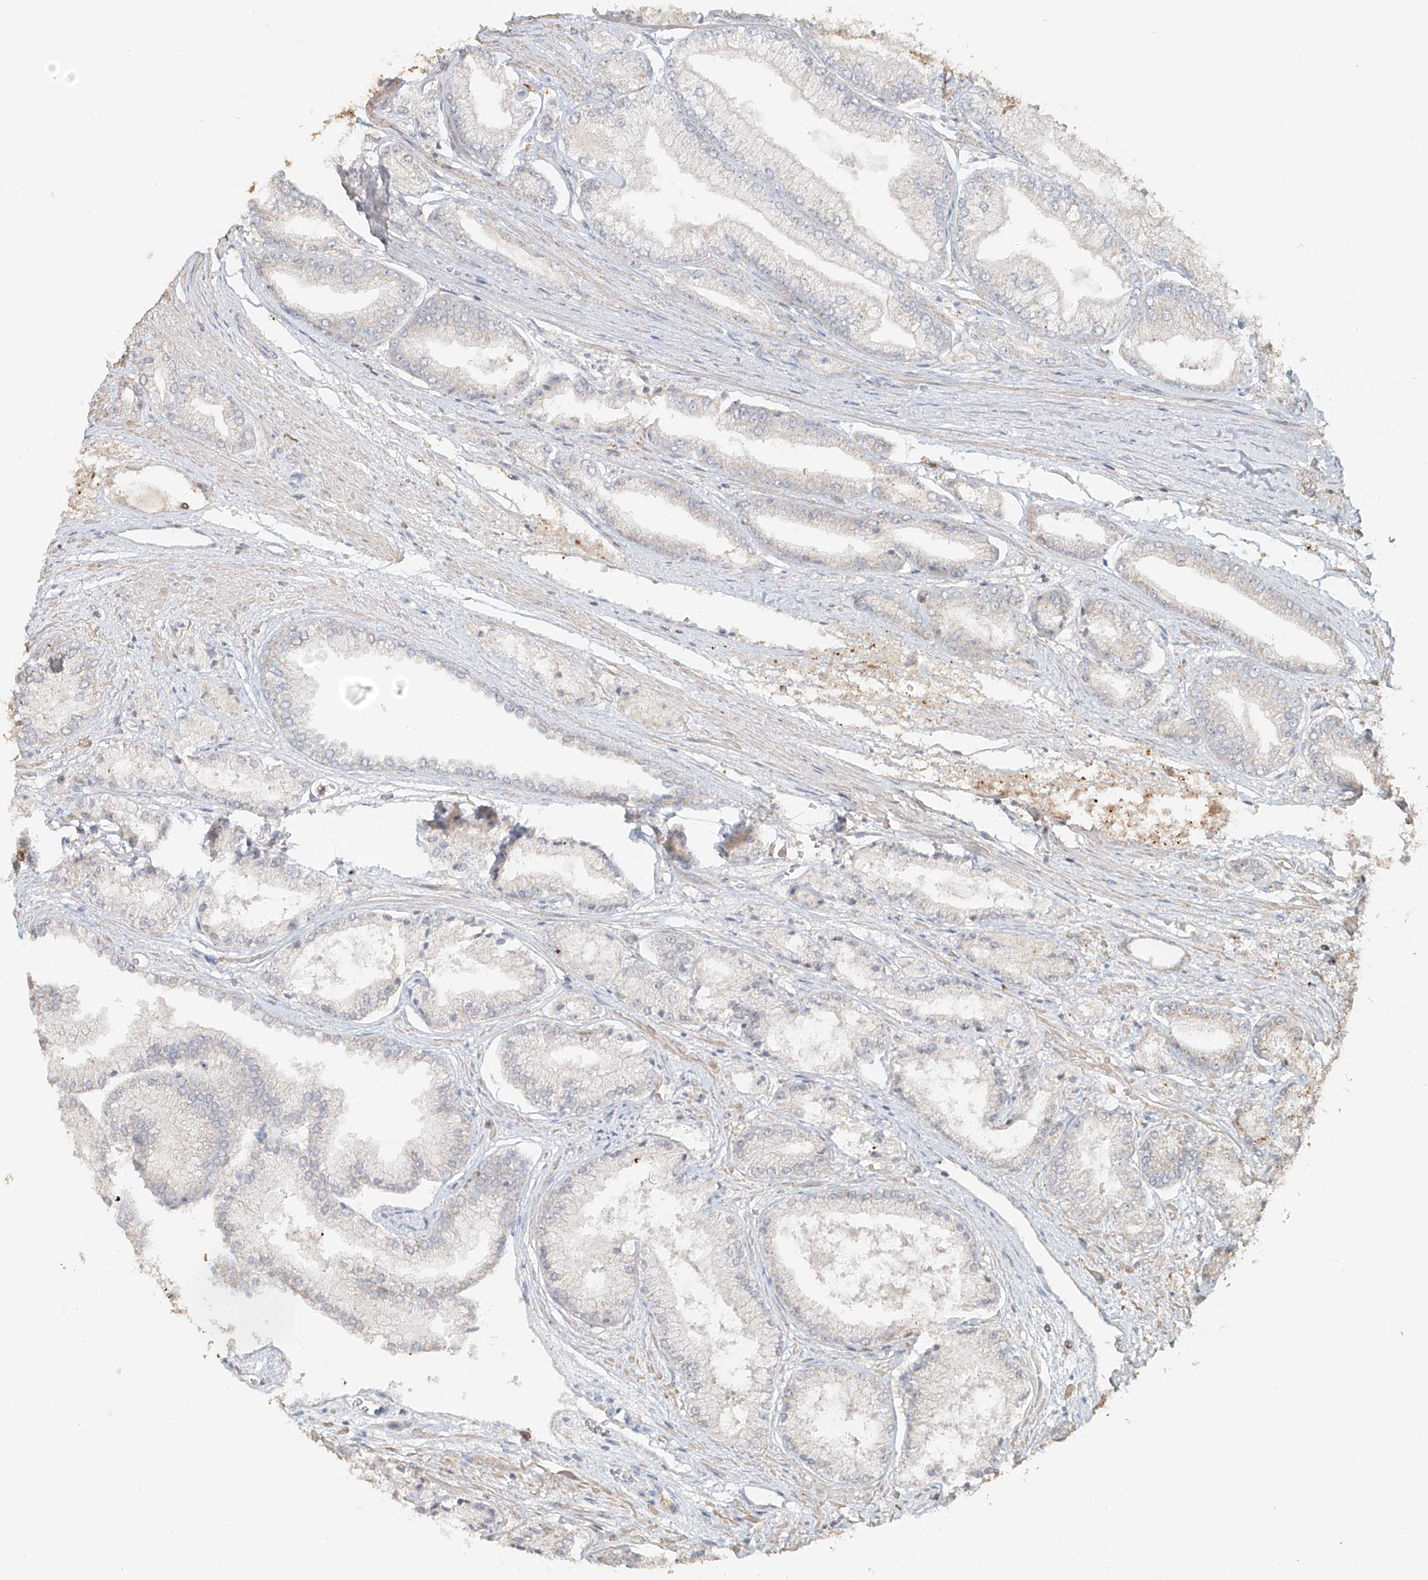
{"staining": {"intensity": "negative", "quantity": "none", "location": "none"}, "tissue": "prostate cancer", "cell_type": "Tumor cells", "image_type": "cancer", "snomed": [{"axis": "morphology", "description": "Adenocarcinoma, Low grade"}, {"axis": "topography", "description": "Prostate"}], "caption": "A micrograph of human prostate cancer (low-grade adenocarcinoma) is negative for staining in tumor cells.", "gene": "NPHS1", "patient": {"sex": "male", "age": 52}}